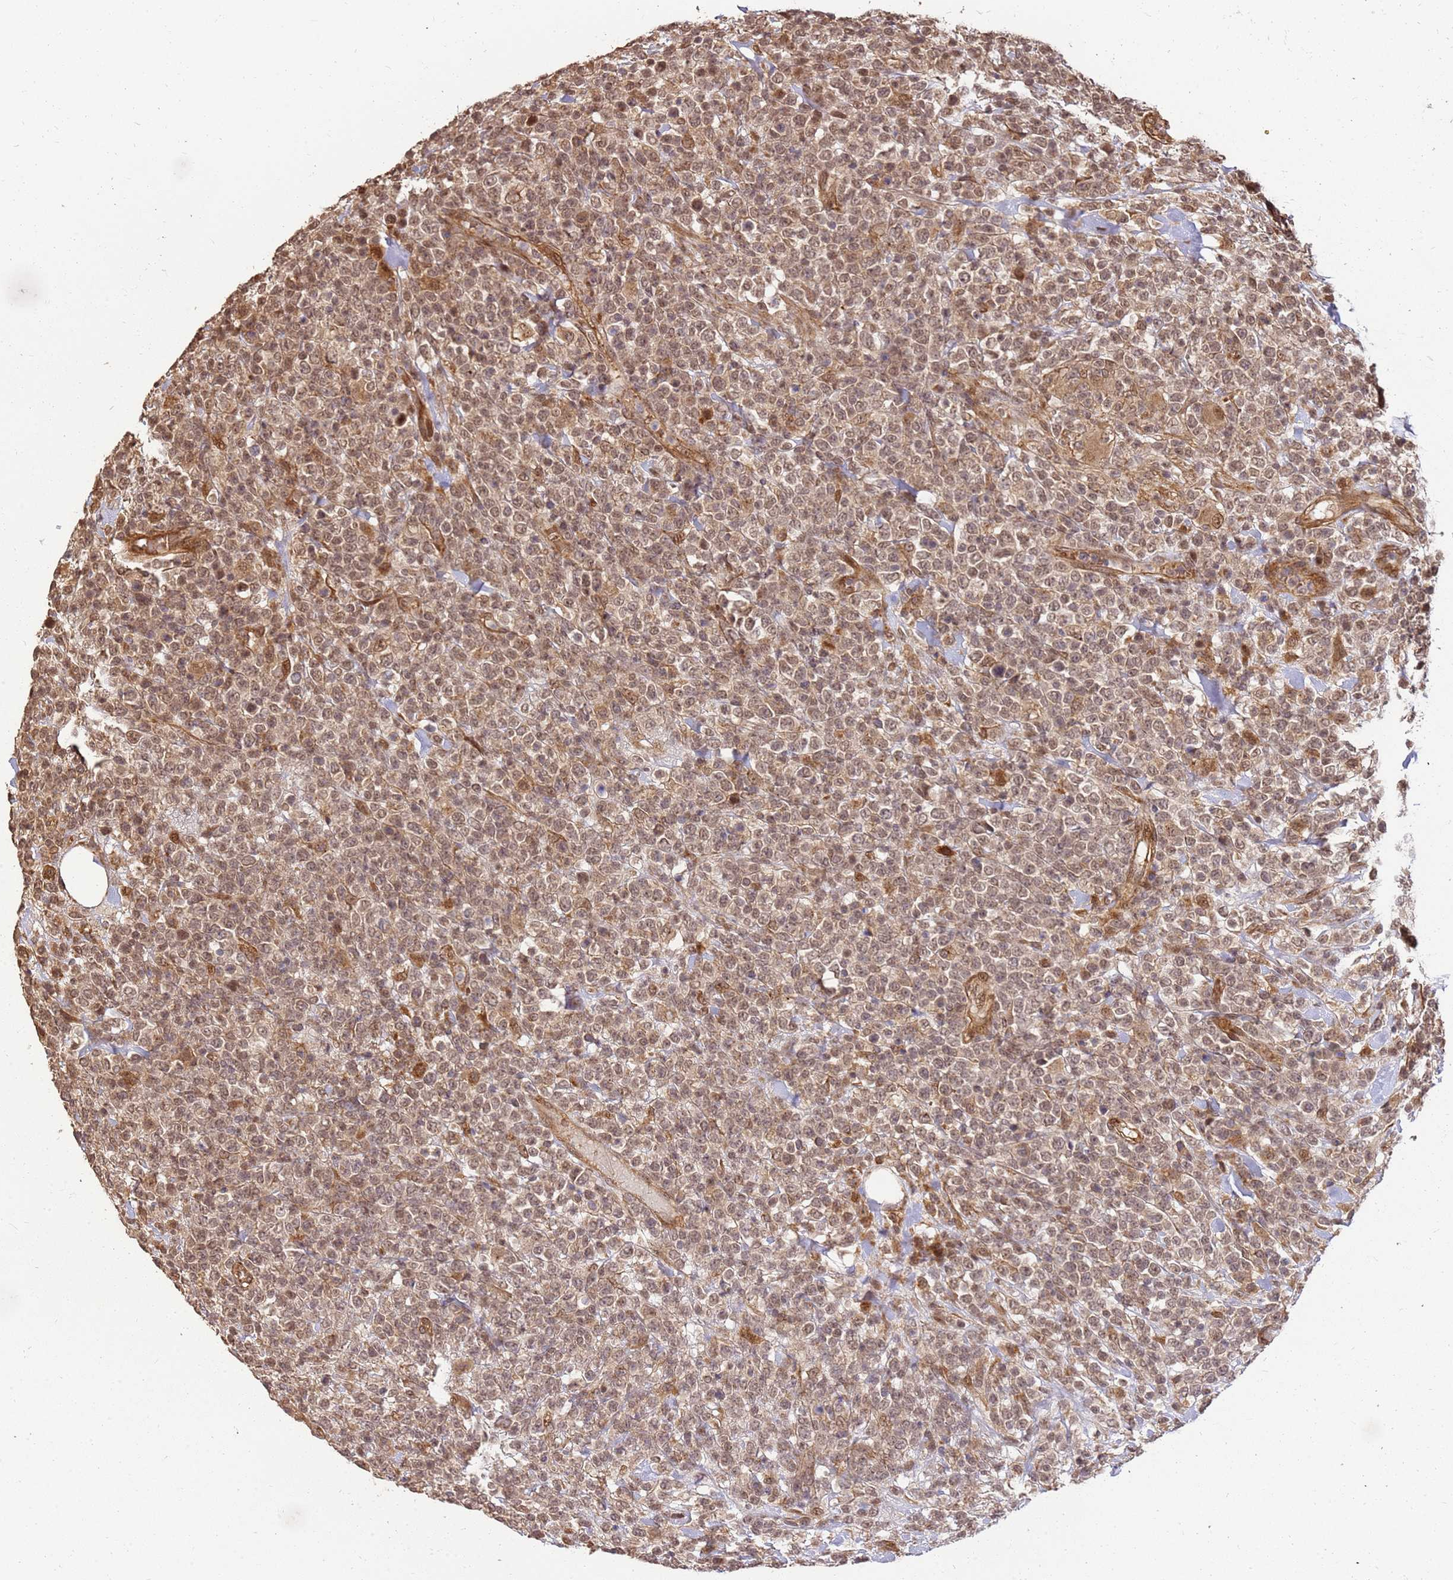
{"staining": {"intensity": "moderate", "quantity": ">75%", "location": "nuclear"}, "tissue": "lymphoma", "cell_type": "Tumor cells", "image_type": "cancer", "snomed": [{"axis": "morphology", "description": "Malignant lymphoma, non-Hodgkin's type, High grade"}, {"axis": "topography", "description": "Colon"}], "caption": "Protein analysis of high-grade malignant lymphoma, non-Hodgkin's type tissue shows moderate nuclear positivity in about >75% of tumor cells. (DAB IHC, brown staining for protein, blue staining for nuclei).", "gene": "ST18", "patient": {"sex": "female", "age": 53}}